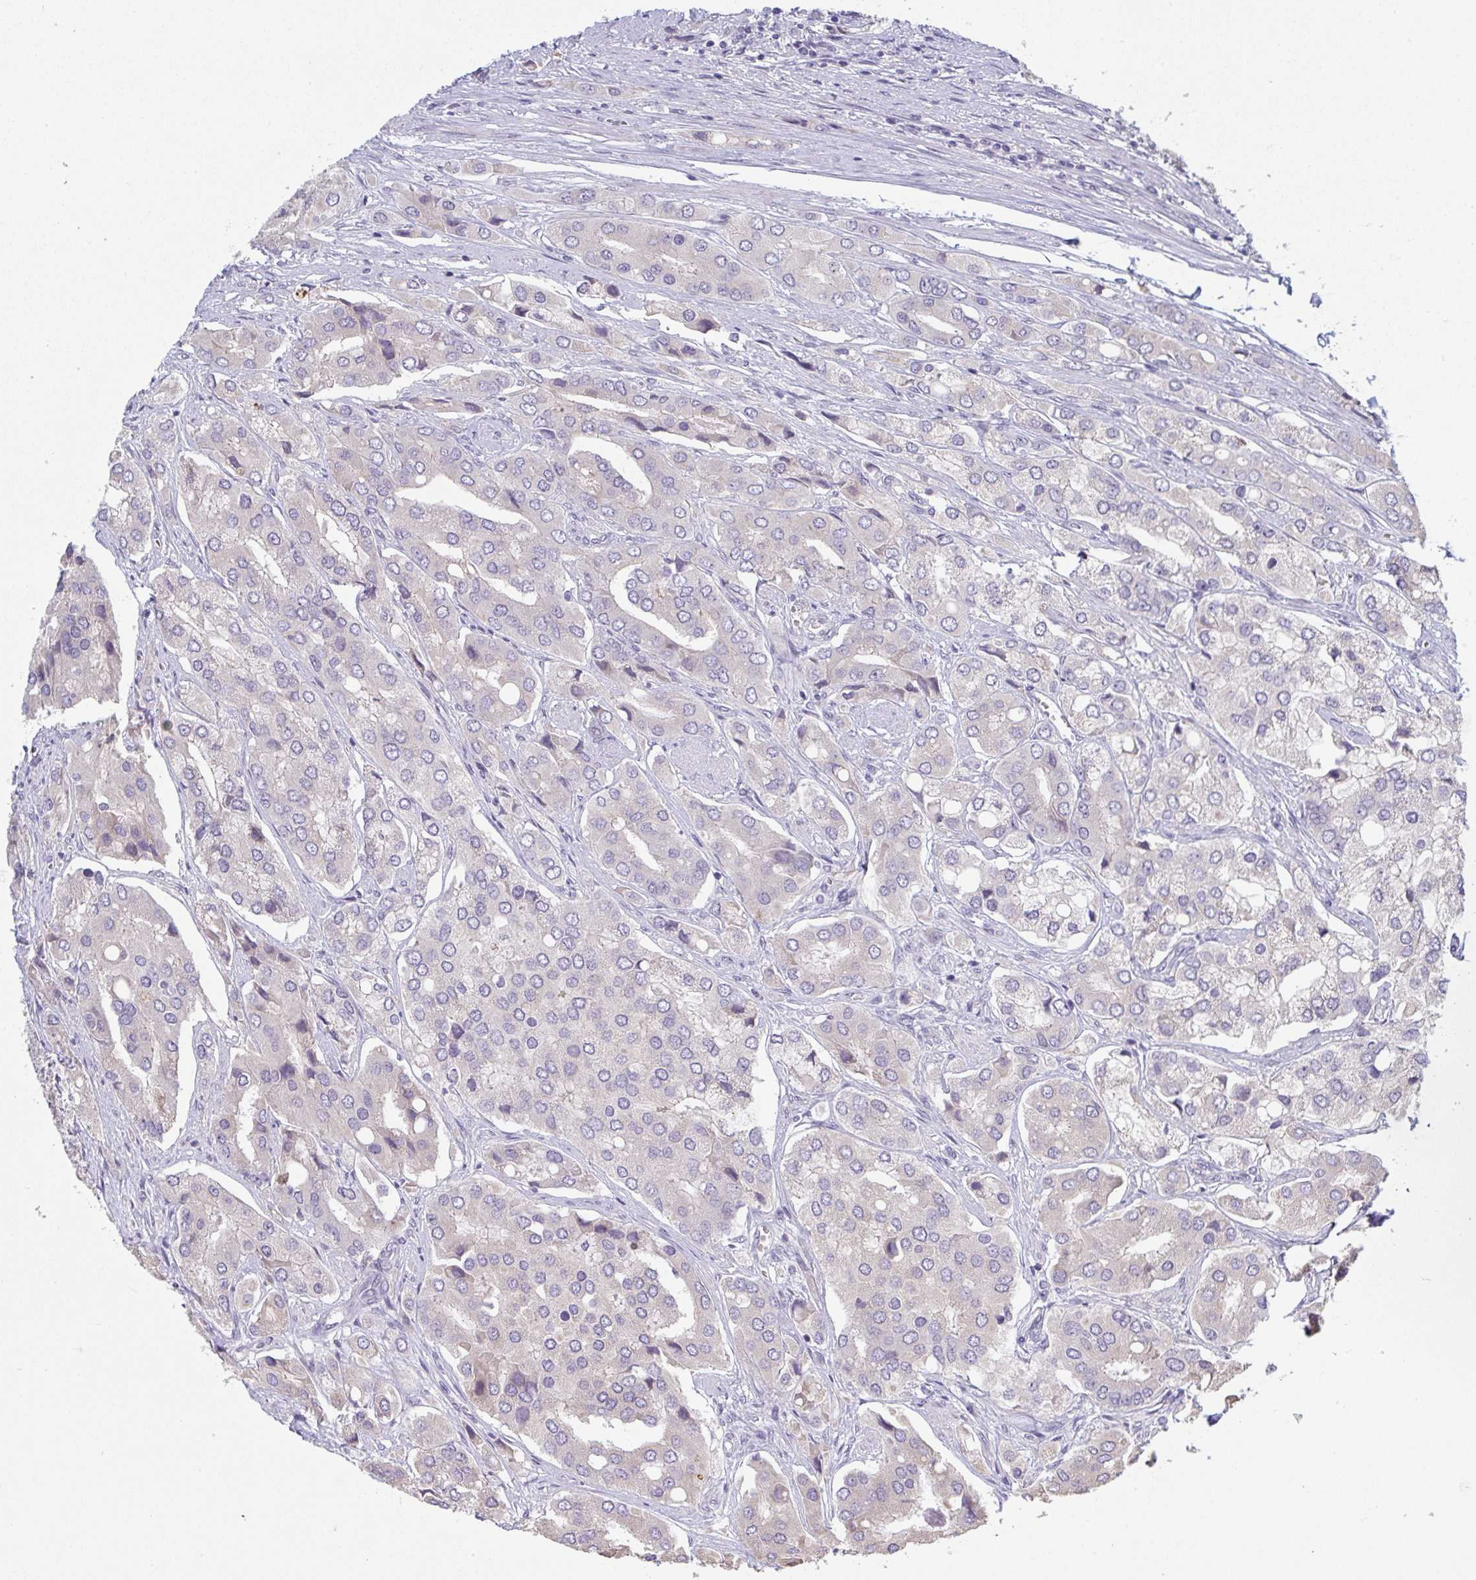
{"staining": {"intensity": "weak", "quantity": "<25%", "location": "cytoplasmic/membranous"}, "tissue": "prostate cancer", "cell_type": "Tumor cells", "image_type": "cancer", "snomed": [{"axis": "morphology", "description": "Adenocarcinoma, Low grade"}, {"axis": "topography", "description": "Prostate"}], "caption": "Immunohistochemical staining of prostate adenocarcinoma (low-grade) demonstrates no significant positivity in tumor cells.", "gene": "RIOK1", "patient": {"sex": "male", "age": 69}}